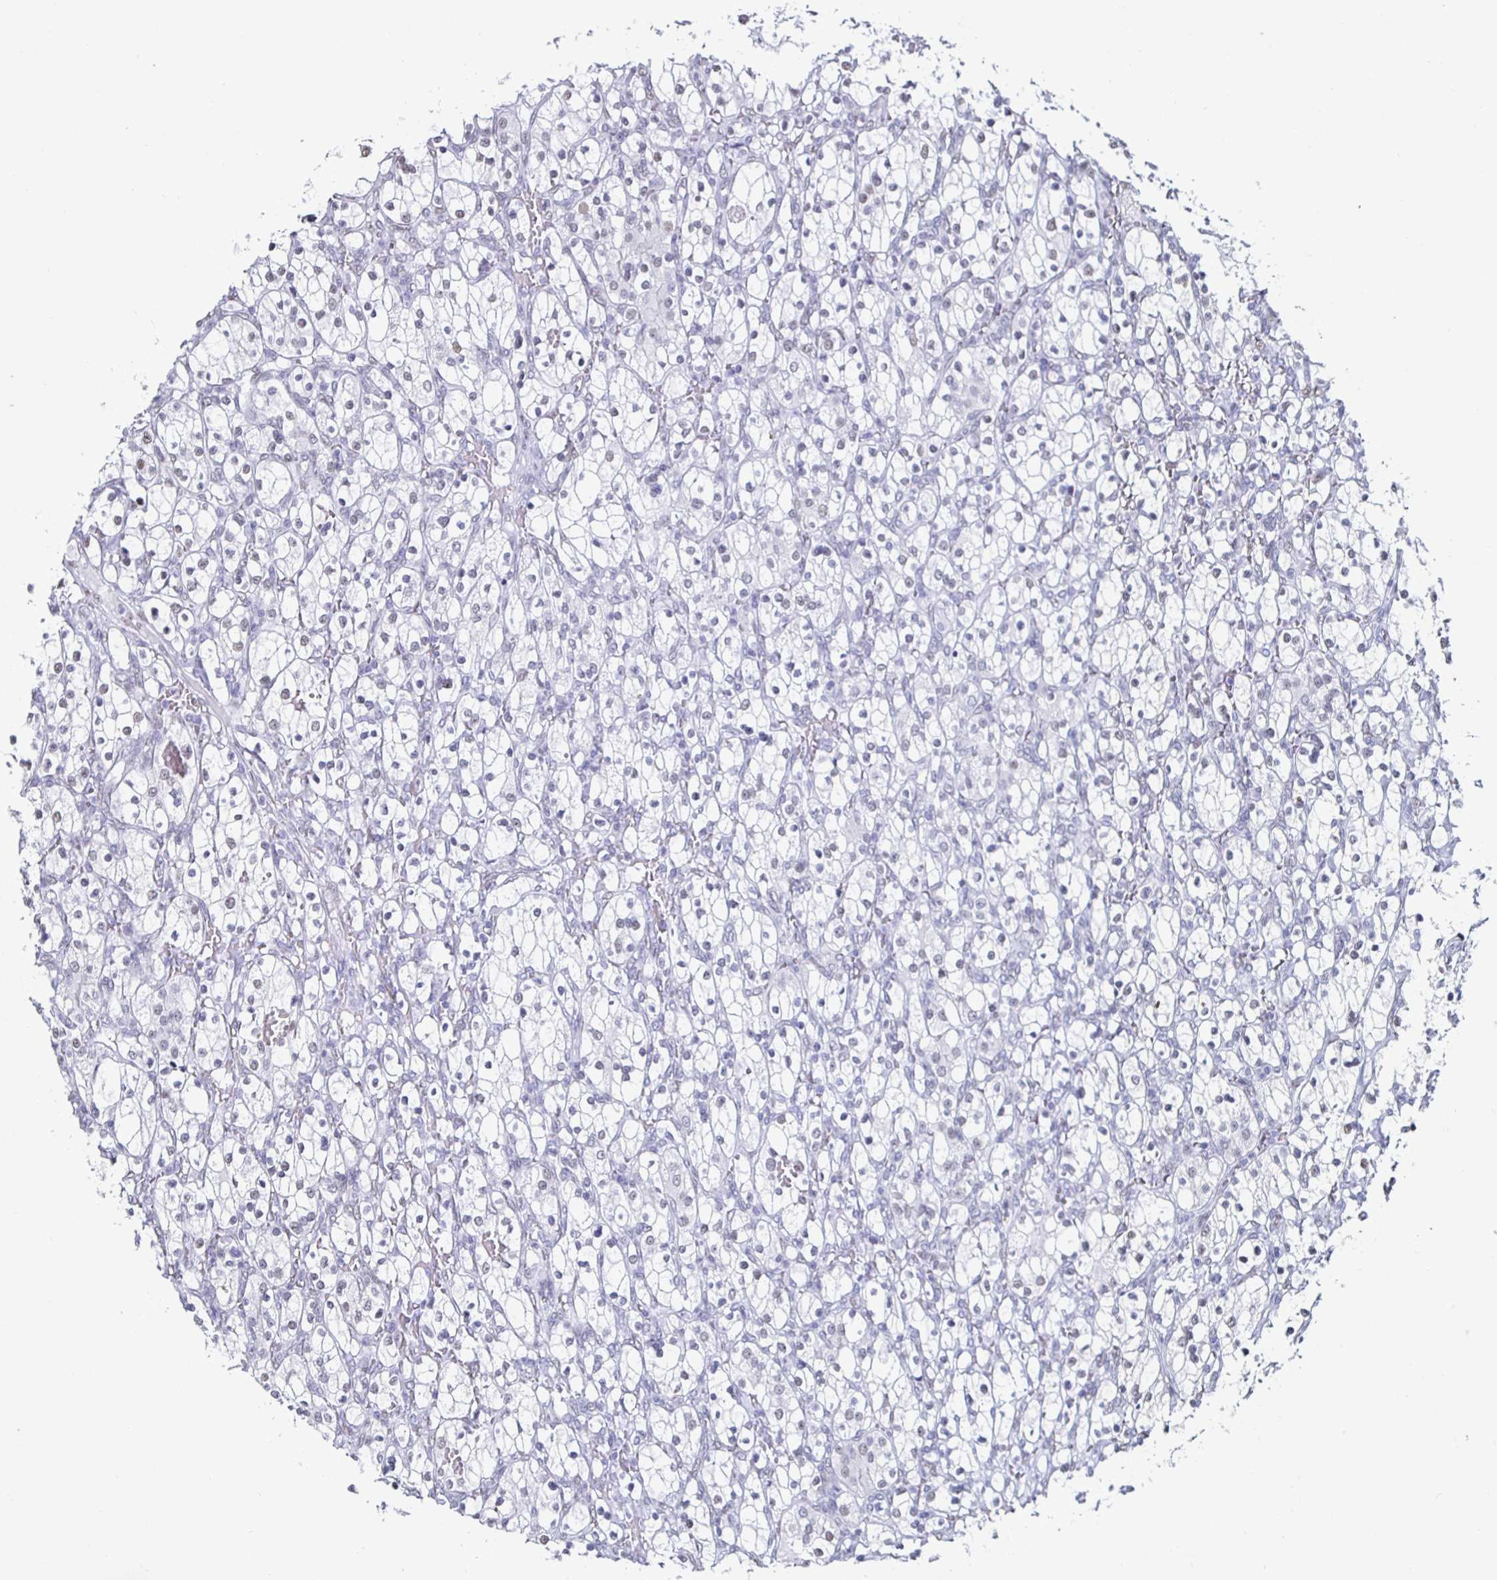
{"staining": {"intensity": "negative", "quantity": "none", "location": "none"}, "tissue": "renal cancer", "cell_type": "Tumor cells", "image_type": "cancer", "snomed": [{"axis": "morphology", "description": "Adenocarcinoma, NOS"}, {"axis": "topography", "description": "Kidney"}], "caption": "Micrograph shows no protein positivity in tumor cells of renal cancer (adenocarcinoma) tissue.", "gene": "DDX39B", "patient": {"sex": "female", "age": 83}}